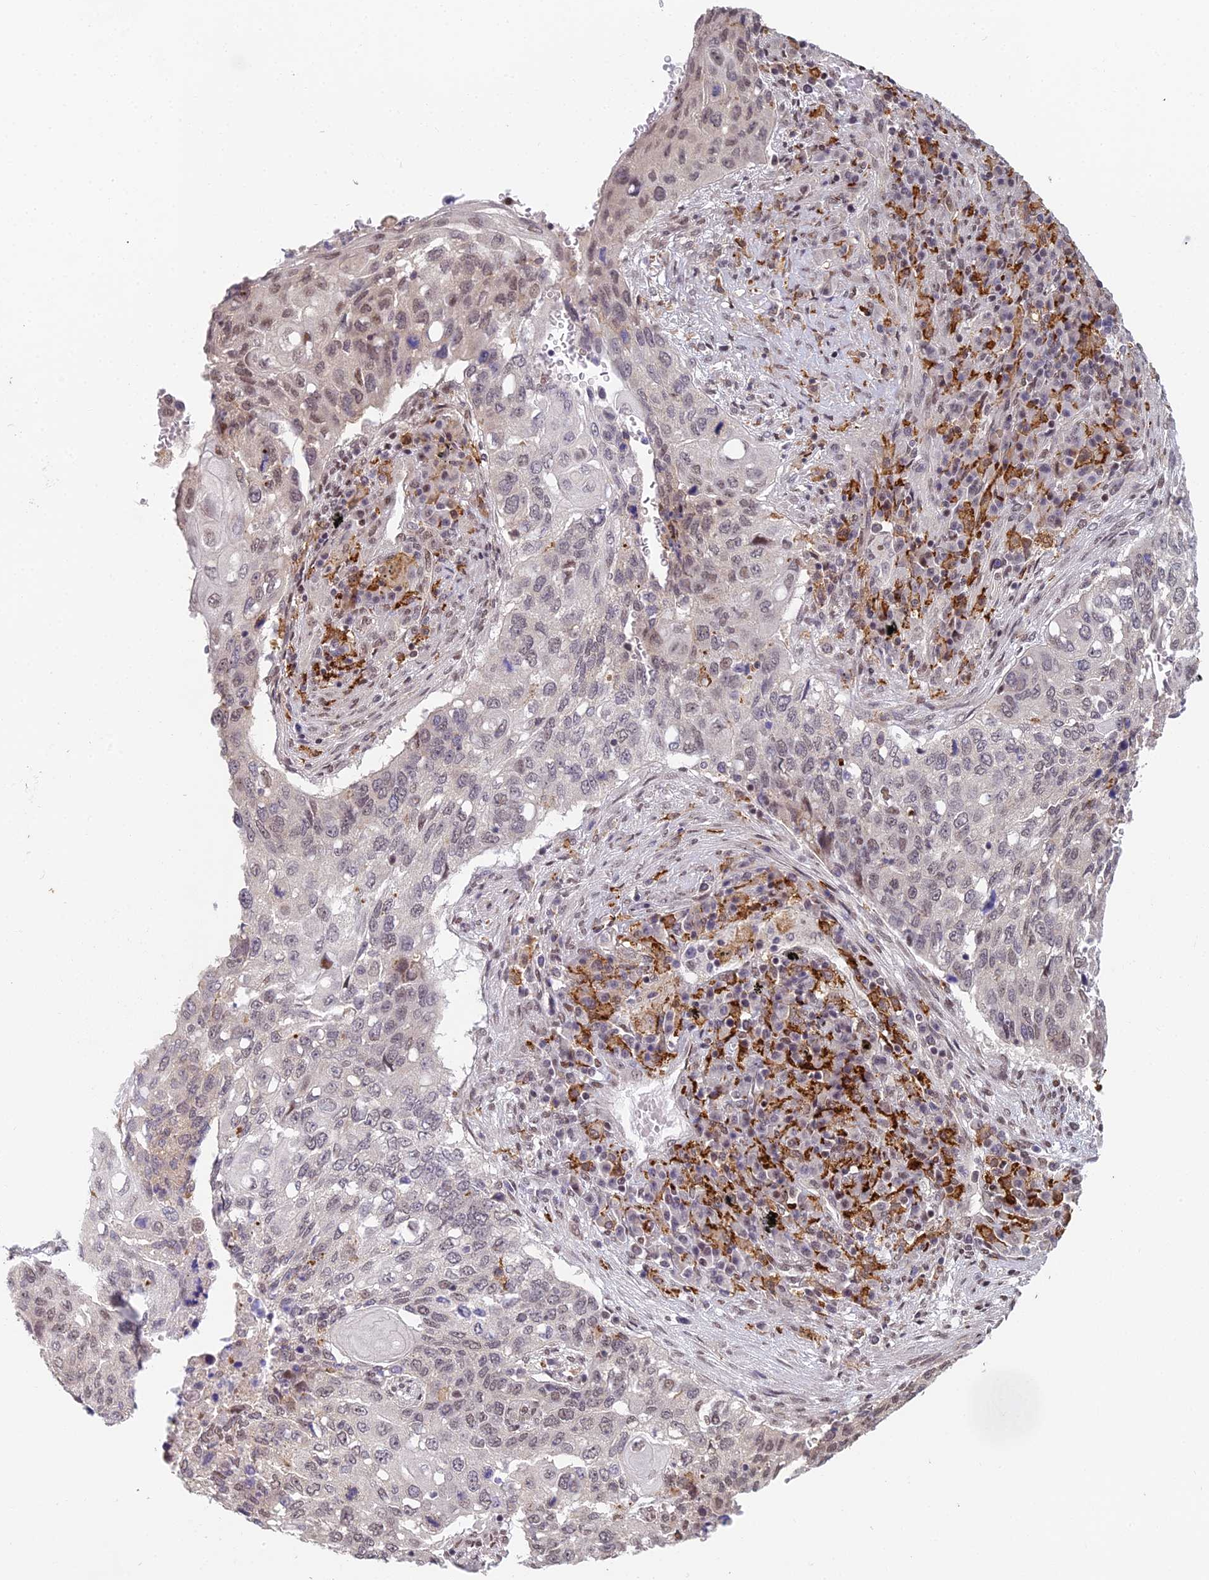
{"staining": {"intensity": "weak", "quantity": ">75%", "location": "nuclear"}, "tissue": "lung cancer", "cell_type": "Tumor cells", "image_type": "cancer", "snomed": [{"axis": "morphology", "description": "Squamous cell carcinoma, NOS"}, {"axis": "topography", "description": "Lung"}], "caption": "Protein staining reveals weak nuclear expression in approximately >75% of tumor cells in lung cancer (squamous cell carcinoma).", "gene": "ABHD17A", "patient": {"sex": "female", "age": 63}}